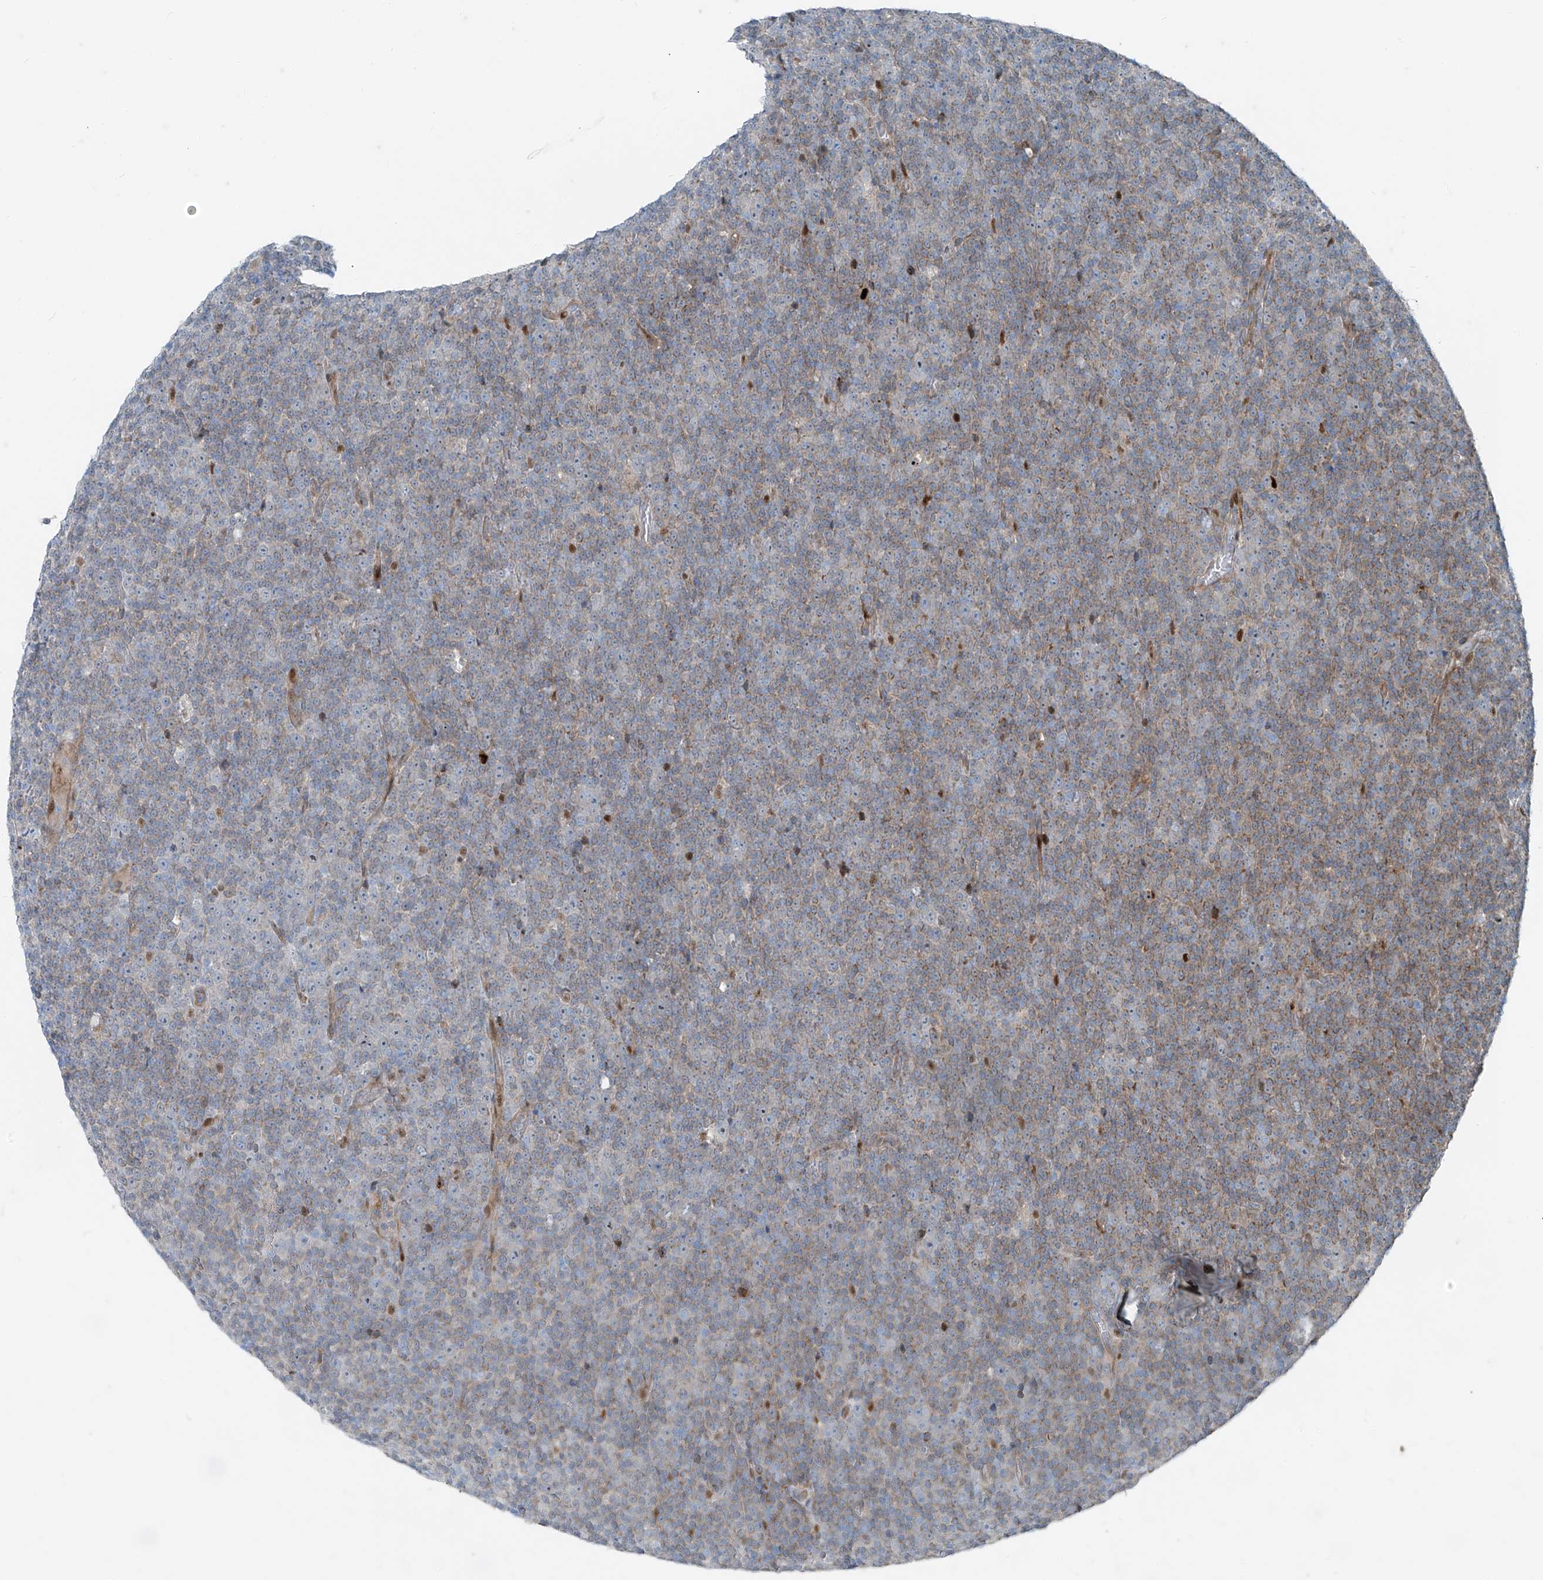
{"staining": {"intensity": "weak", "quantity": "25%-75%", "location": "cytoplasmic/membranous"}, "tissue": "lymphoma", "cell_type": "Tumor cells", "image_type": "cancer", "snomed": [{"axis": "morphology", "description": "Malignant lymphoma, non-Hodgkin's type, Low grade"}, {"axis": "topography", "description": "Lymph node"}], "caption": "A histopathology image of lymphoma stained for a protein shows weak cytoplasmic/membranous brown staining in tumor cells.", "gene": "PPCS", "patient": {"sex": "female", "age": 67}}